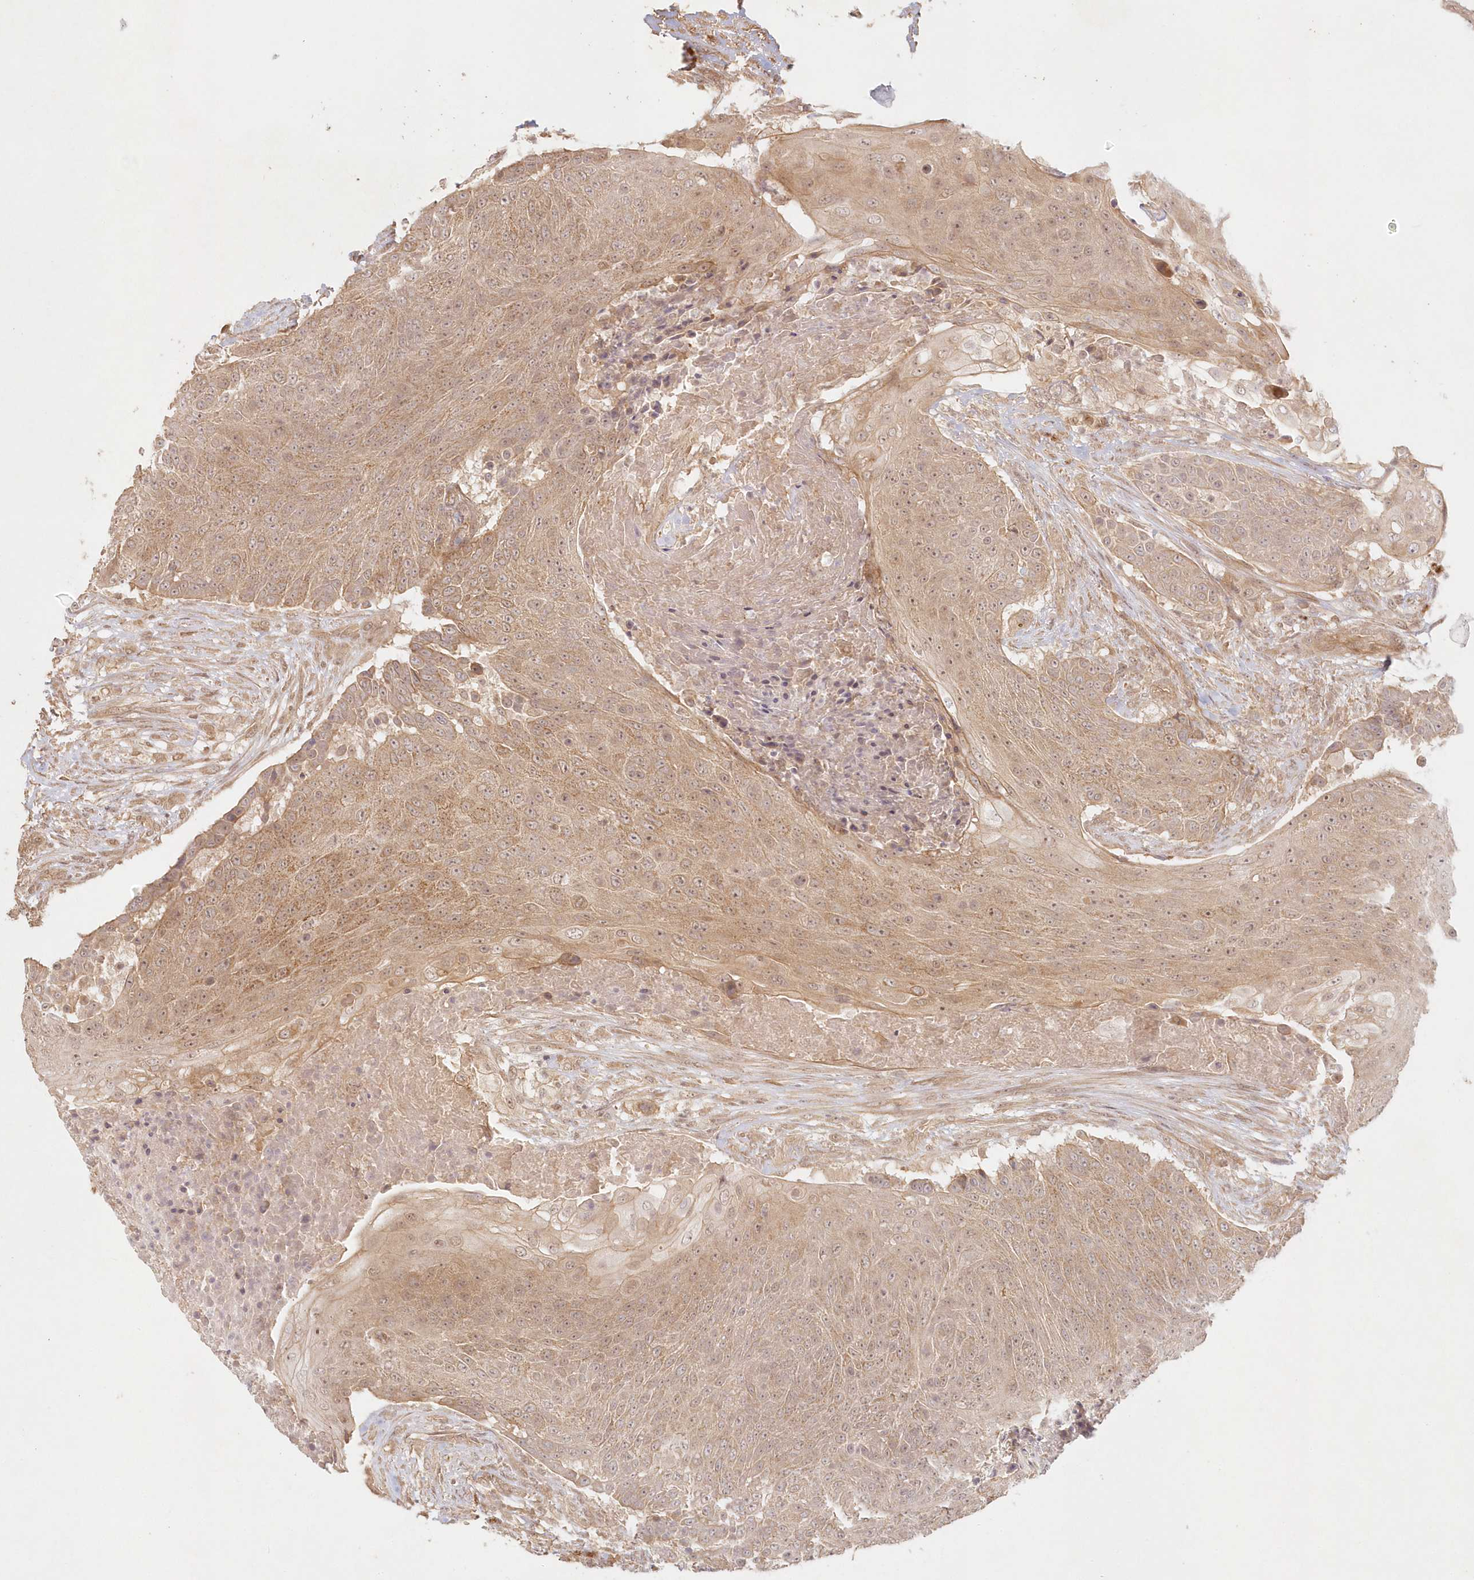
{"staining": {"intensity": "moderate", "quantity": ">75%", "location": "cytoplasmic/membranous"}, "tissue": "urothelial cancer", "cell_type": "Tumor cells", "image_type": "cancer", "snomed": [{"axis": "morphology", "description": "Urothelial carcinoma, High grade"}, {"axis": "topography", "description": "Urinary bladder"}], "caption": "Brown immunohistochemical staining in human urothelial cancer exhibits moderate cytoplasmic/membranous expression in about >75% of tumor cells.", "gene": "KIAA0232", "patient": {"sex": "female", "age": 63}}